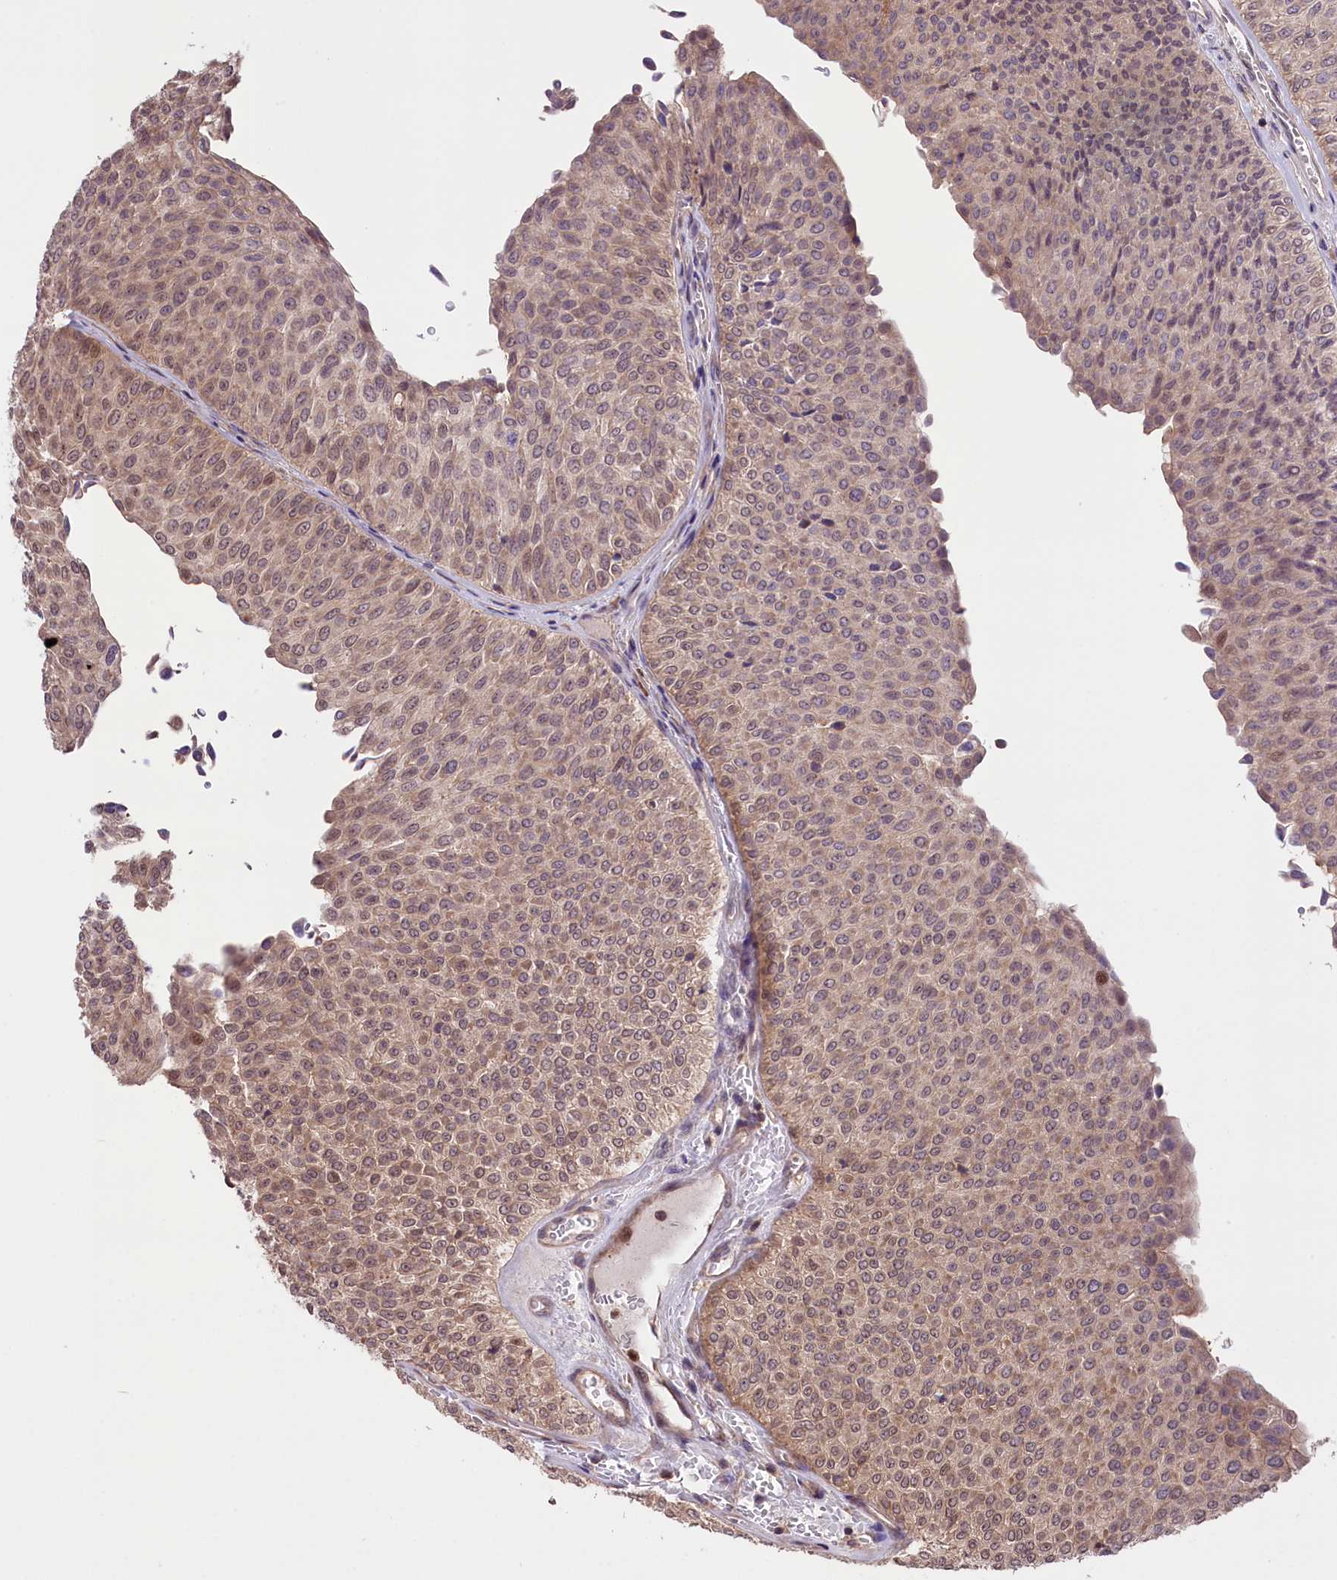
{"staining": {"intensity": "moderate", "quantity": "<25%", "location": "cytoplasmic/membranous,nuclear"}, "tissue": "urothelial cancer", "cell_type": "Tumor cells", "image_type": "cancer", "snomed": [{"axis": "morphology", "description": "Urothelial carcinoma, Low grade"}, {"axis": "topography", "description": "Urinary bladder"}], "caption": "Immunohistochemical staining of urothelial cancer demonstrates moderate cytoplasmic/membranous and nuclear protein staining in approximately <25% of tumor cells.", "gene": "RIC8A", "patient": {"sex": "male", "age": 78}}